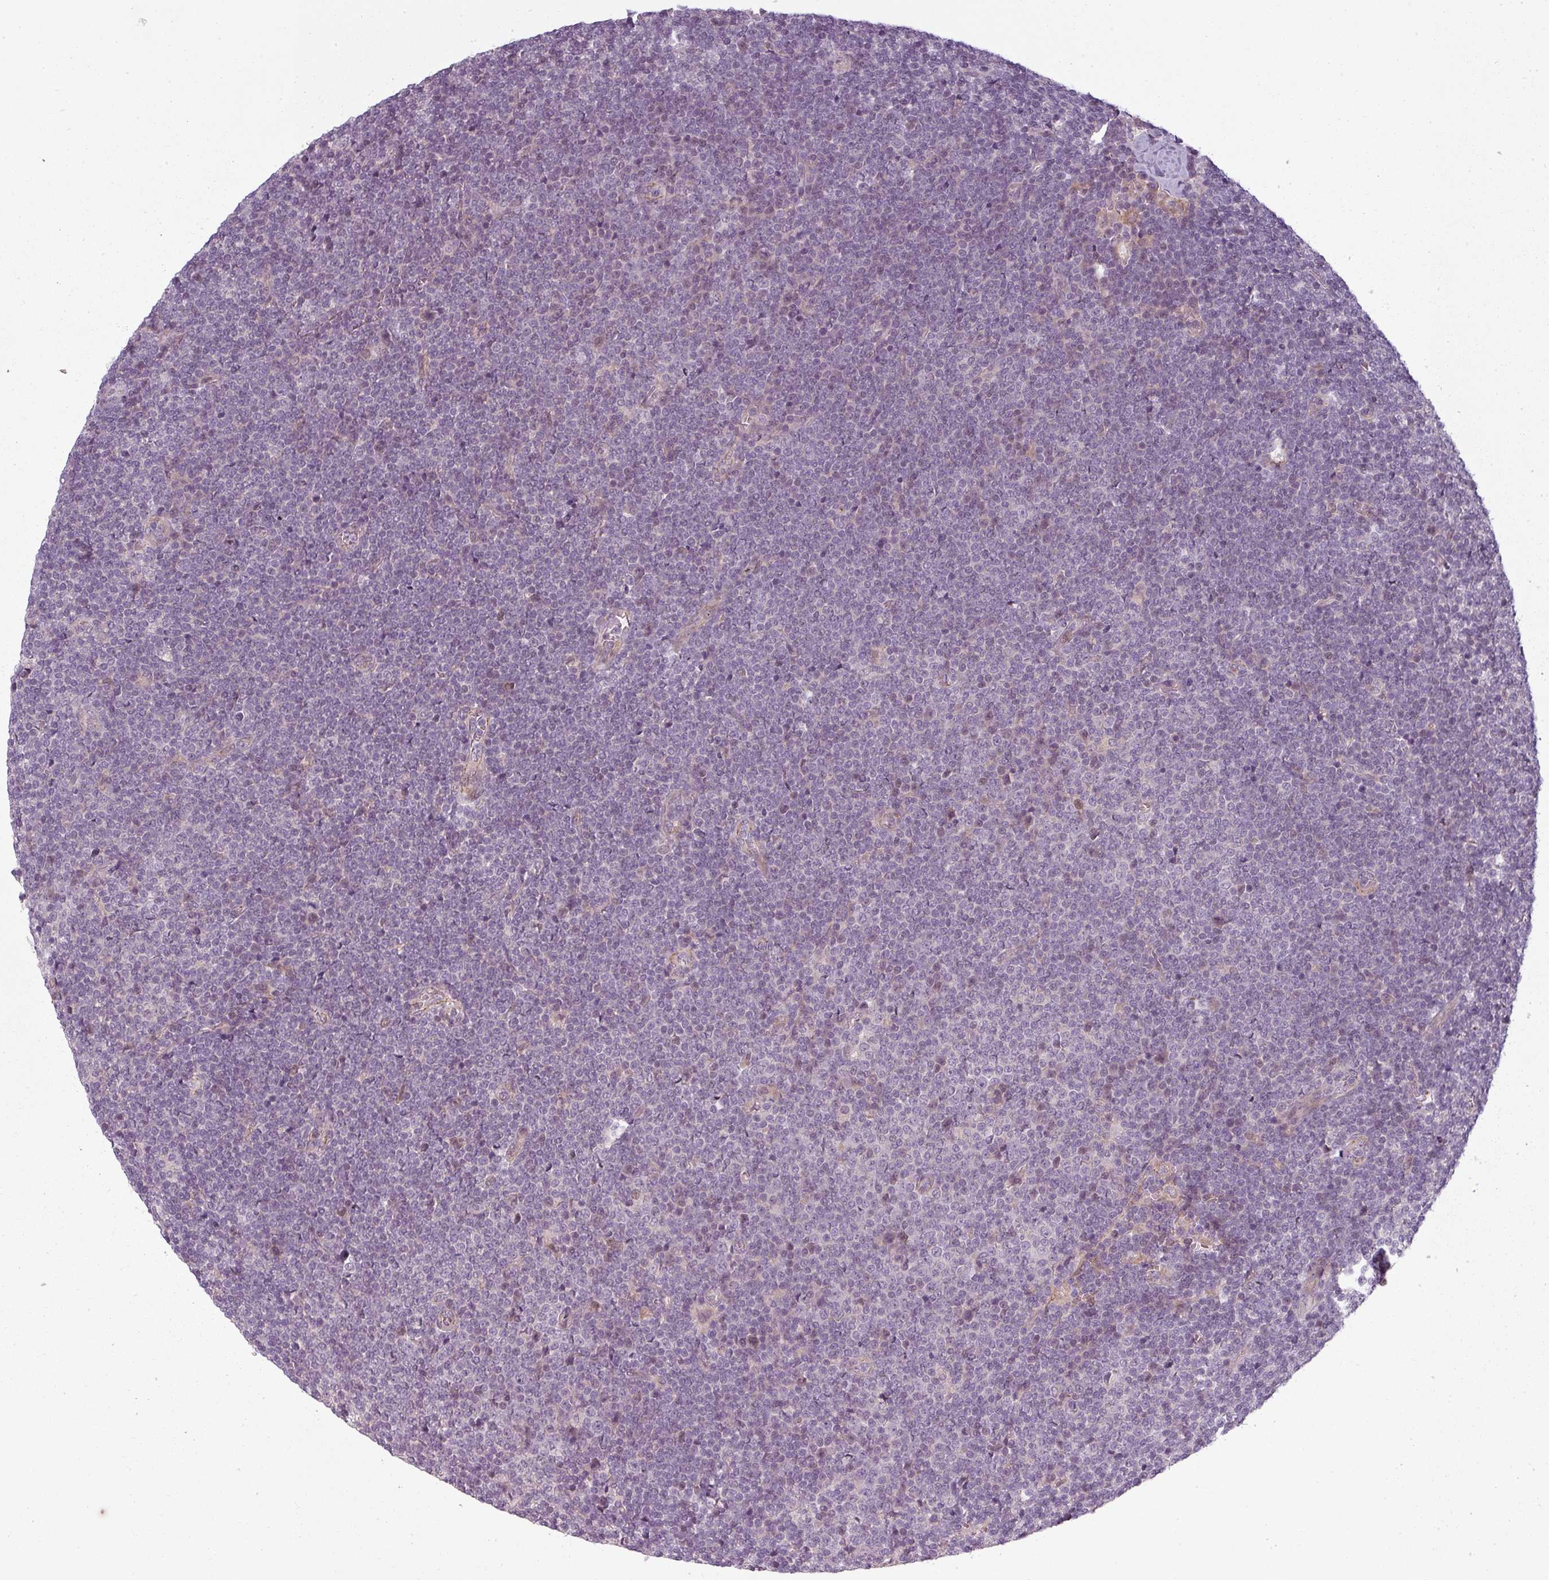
{"staining": {"intensity": "negative", "quantity": "none", "location": "none"}, "tissue": "lymphoma", "cell_type": "Tumor cells", "image_type": "cancer", "snomed": [{"axis": "morphology", "description": "Malignant lymphoma, non-Hodgkin's type, Low grade"}, {"axis": "topography", "description": "Lymph node"}], "caption": "High power microscopy micrograph of an immunohistochemistry (IHC) micrograph of malignant lymphoma, non-Hodgkin's type (low-grade), revealing no significant expression in tumor cells.", "gene": "SLC16A9", "patient": {"sex": "male", "age": 48}}